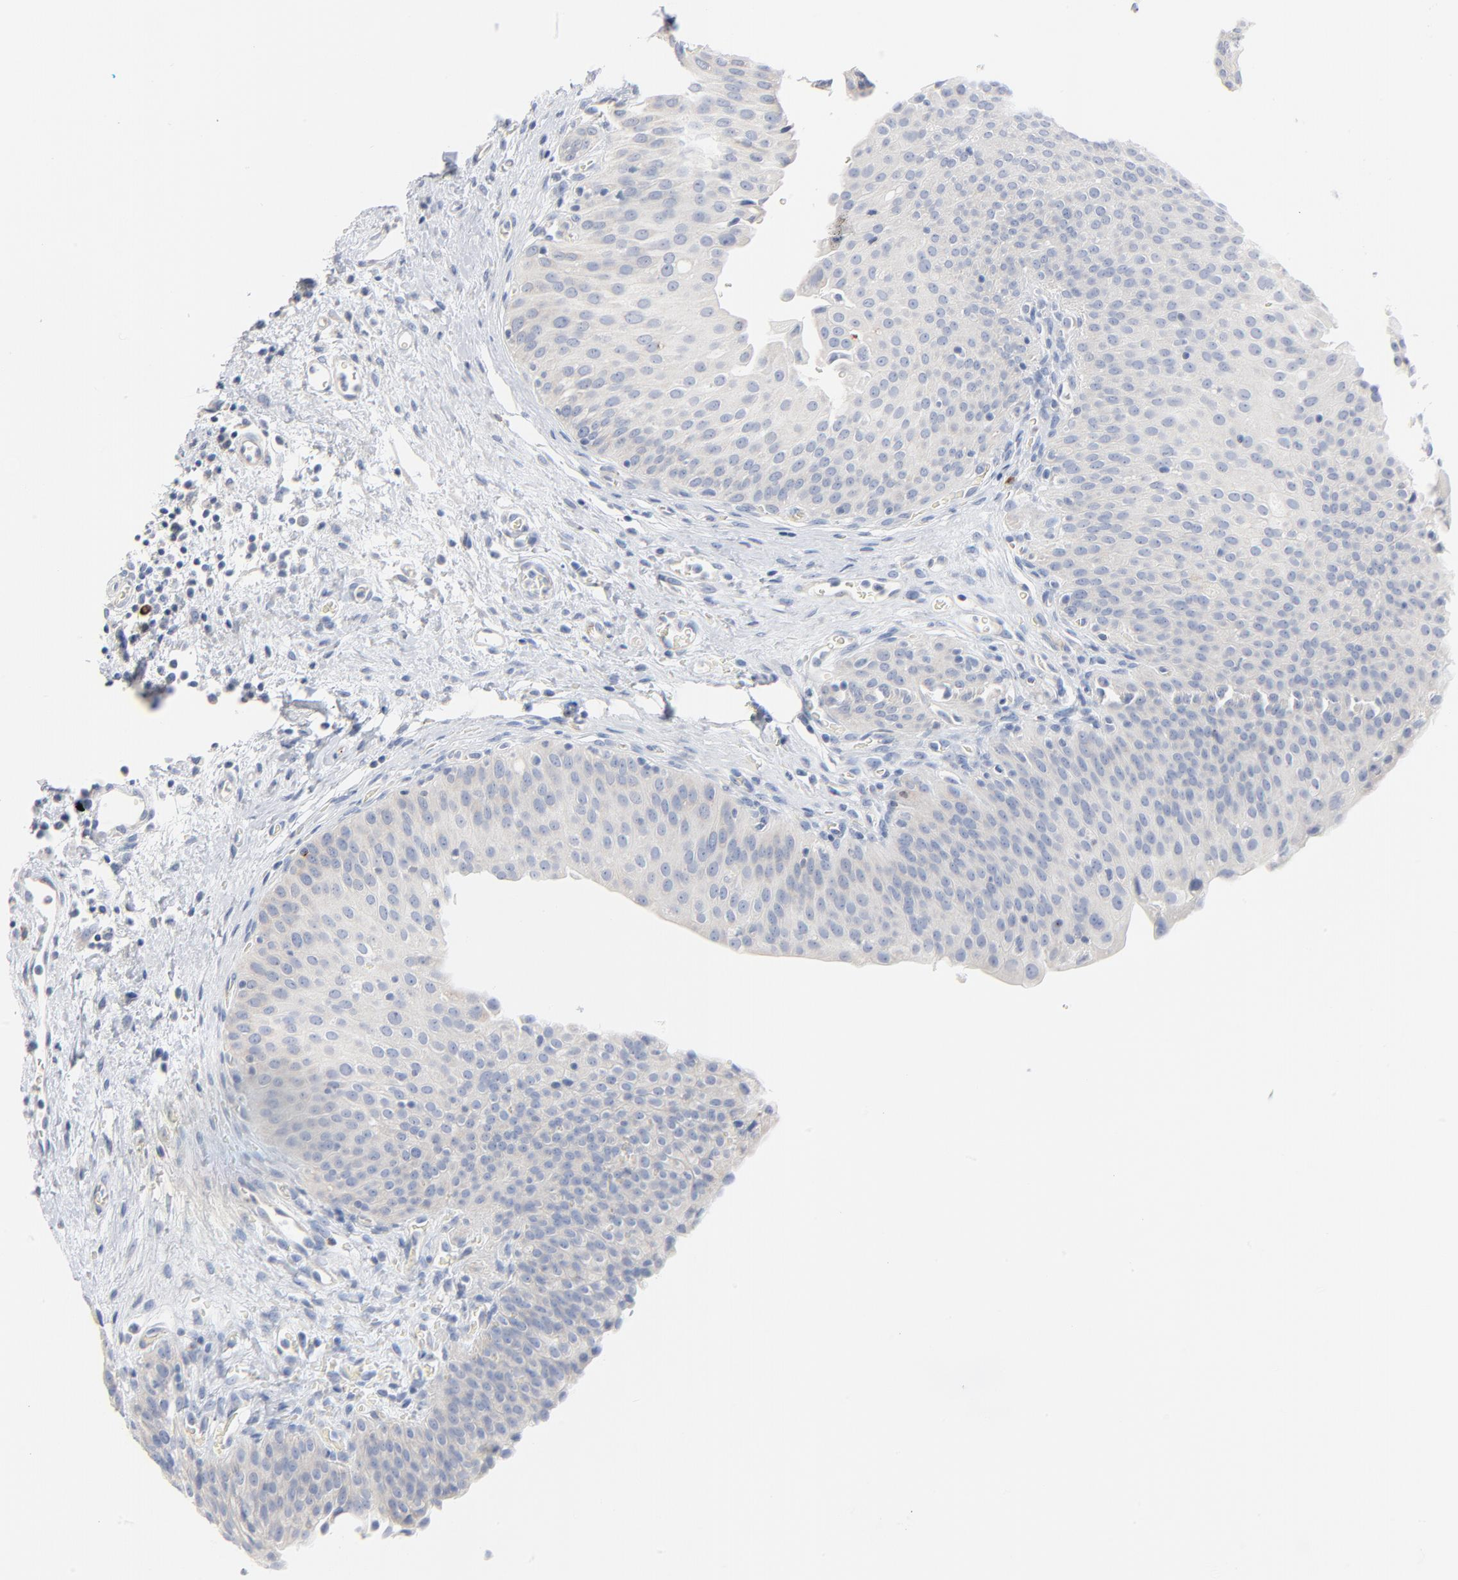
{"staining": {"intensity": "negative", "quantity": "none", "location": "none"}, "tissue": "urinary bladder", "cell_type": "Urothelial cells", "image_type": "normal", "snomed": [{"axis": "morphology", "description": "Normal tissue, NOS"}, {"axis": "morphology", "description": "Dysplasia, NOS"}, {"axis": "topography", "description": "Urinary bladder"}], "caption": "A high-resolution image shows immunohistochemistry (IHC) staining of unremarkable urinary bladder, which demonstrates no significant staining in urothelial cells.", "gene": "GZMB", "patient": {"sex": "male", "age": 35}}